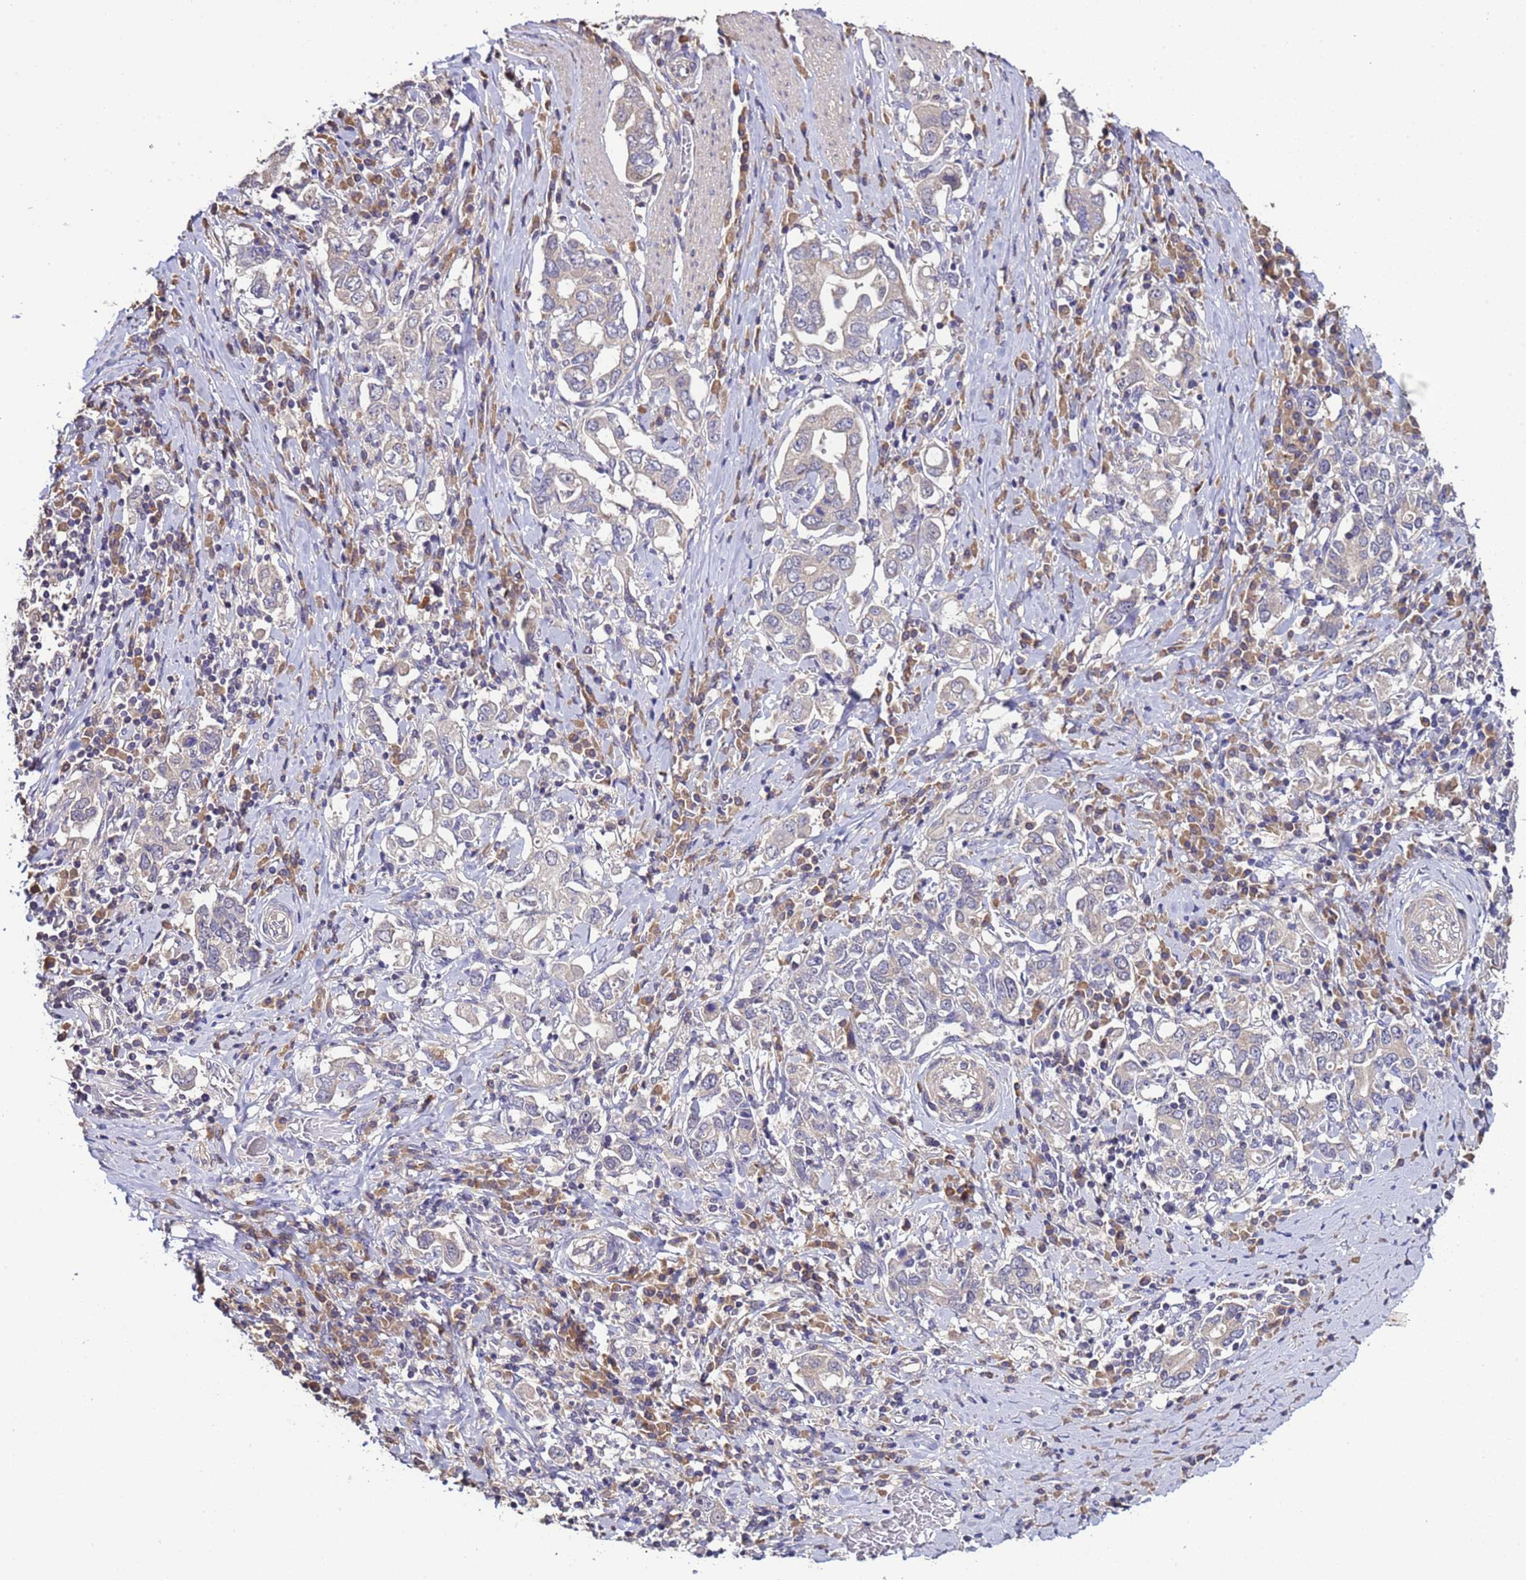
{"staining": {"intensity": "negative", "quantity": "none", "location": "none"}, "tissue": "stomach cancer", "cell_type": "Tumor cells", "image_type": "cancer", "snomed": [{"axis": "morphology", "description": "Adenocarcinoma, NOS"}, {"axis": "topography", "description": "Stomach, upper"}, {"axis": "topography", "description": "Stomach"}], "caption": "Tumor cells show no significant expression in stomach cancer.", "gene": "ELMOD2", "patient": {"sex": "male", "age": 62}}